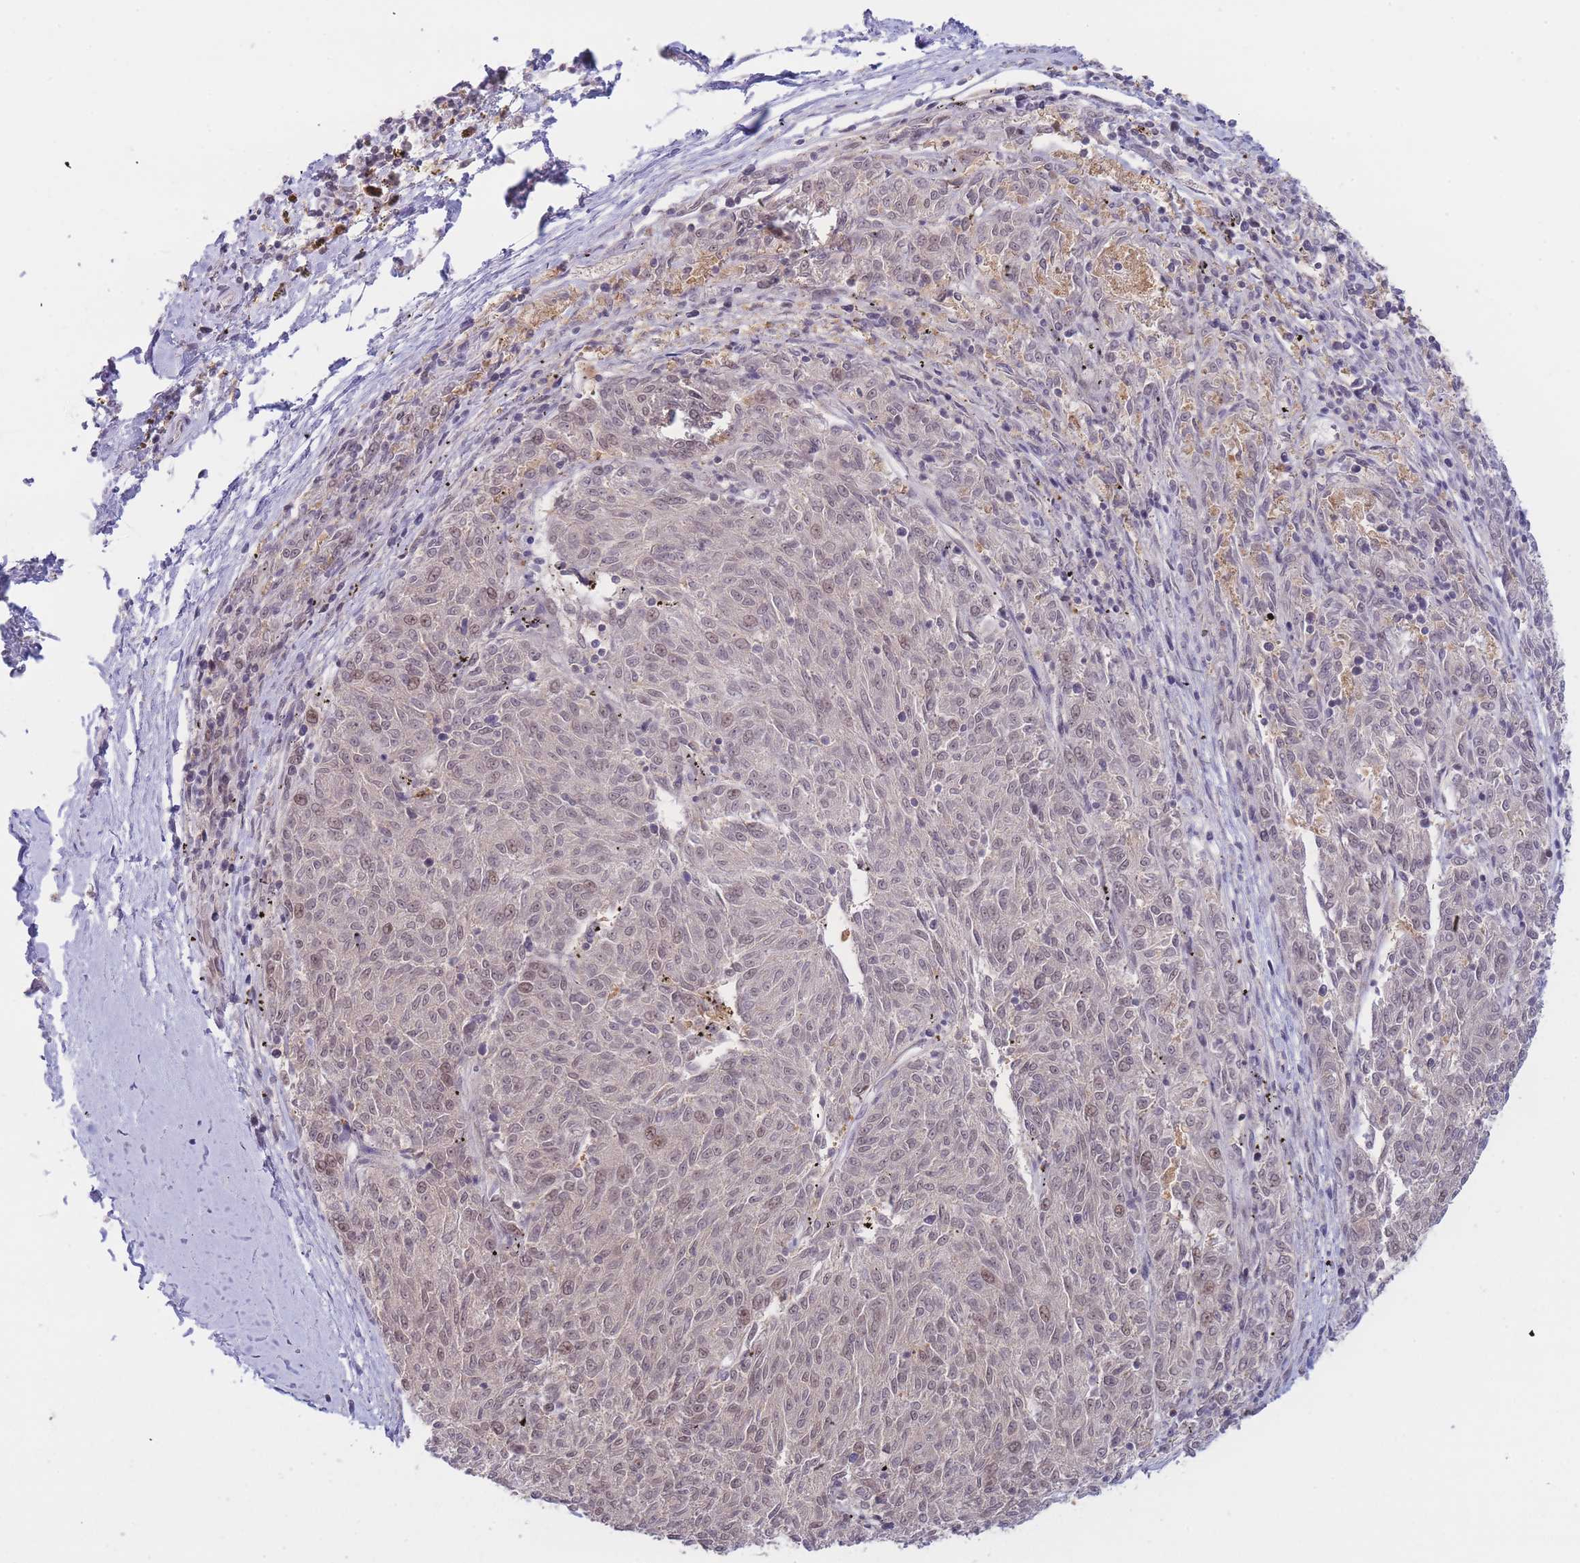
{"staining": {"intensity": "weak", "quantity": "25%-75%", "location": "nuclear"}, "tissue": "melanoma", "cell_type": "Tumor cells", "image_type": "cancer", "snomed": [{"axis": "morphology", "description": "Malignant melanoma, NOS"}, {"axis": "topography", "description": "Skin"}], "caption": "Tumor cells show weak nuclear positivity in about 25%-75% of cells in malignant melanoma. (DAB IHC with brightfield microscopy, high magnification).", "gene": "DEAF1", "patient": {"sex": "female", "age": 72}}